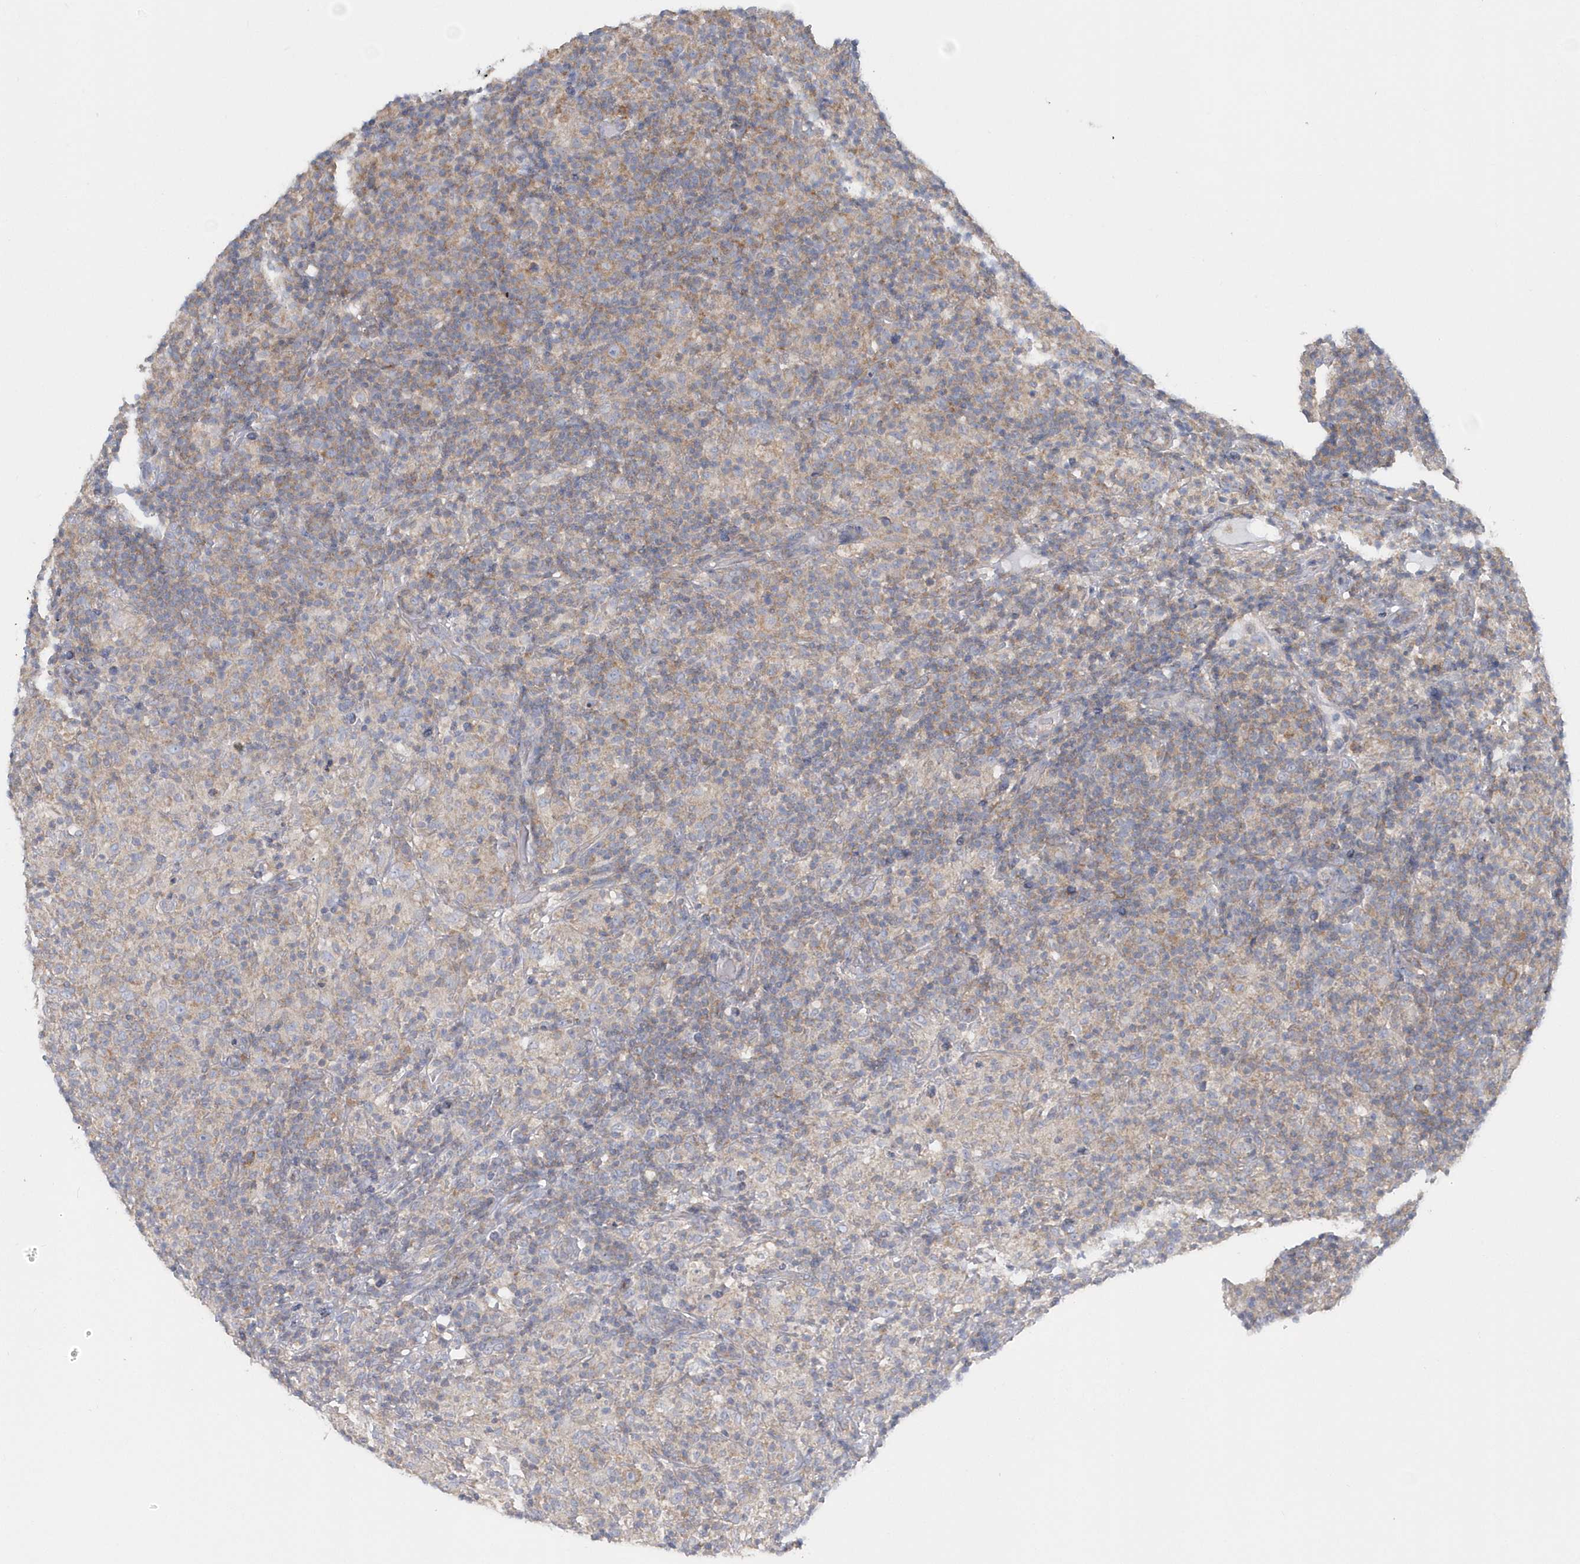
{"staining": {"intensity": "weak", "quantity": "25%-75%", "location": "cytoplasmic/membranous"}, "tissue": "lymphoma", "cell_type": "Tumor cells", "image_type": "cancer", "snomed": [{"axis": "morphology", "description": "Hodgkin's disease, NOS"}, {"axis": "topography", "description": "Lymph node"}], "caption": "Tumor cells show low levels of weak cytoplasmic/membranous staining in about 25%-75% of cells in human Hodgkin's disease.", "gene": "EIF3C", "patient": {"sex": "male", "age": 70}}